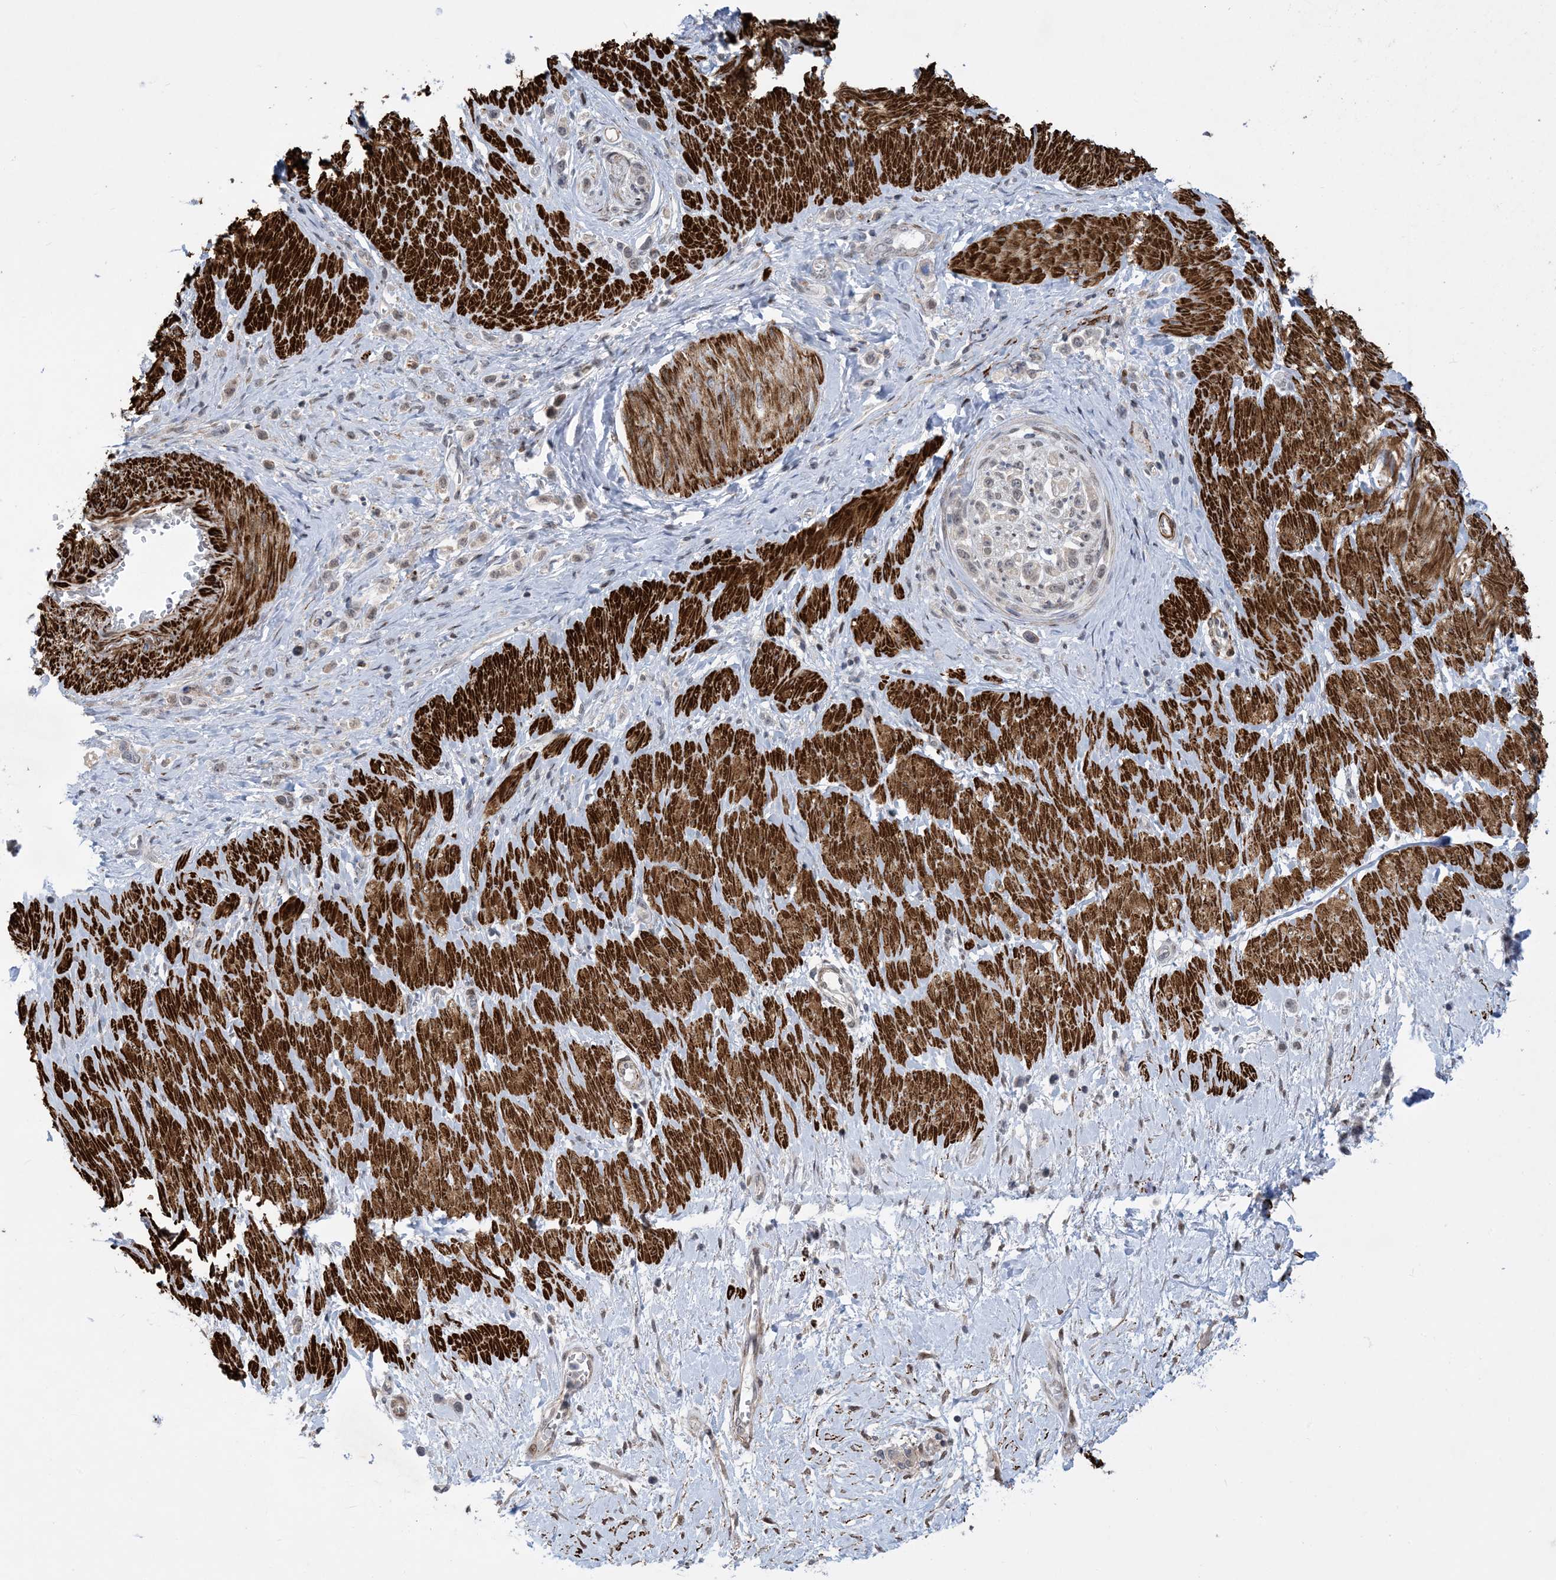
{"staining": {"intensity": "weak", "quantity": "<25%", "location": "cytoplasmic/membranous,nuclear"}, "tissue": "stomach cancer", "cell_type": "Tumor cells", "image_type": "cancer", "snomed": [{"axis": "morphology", "description": "Normal tissue, NOS"}, {"axis": "morphology", "description": "Adenocarcinoma, NOS"}, {"axis": "topography", "description": "Stomach, upper"}, {"axis": "topography", "description": "Stomach"}], "caption": "IHC photomicrograph of neoplastic tissue: stomach cancer (adenocarcinoma) stained with DAB (3,3'-diaminobenzidine) reveals no significant protein expression in tumor cells.", "gene": "ZNF8", "patient": {"sex": "female", "age": 65}}